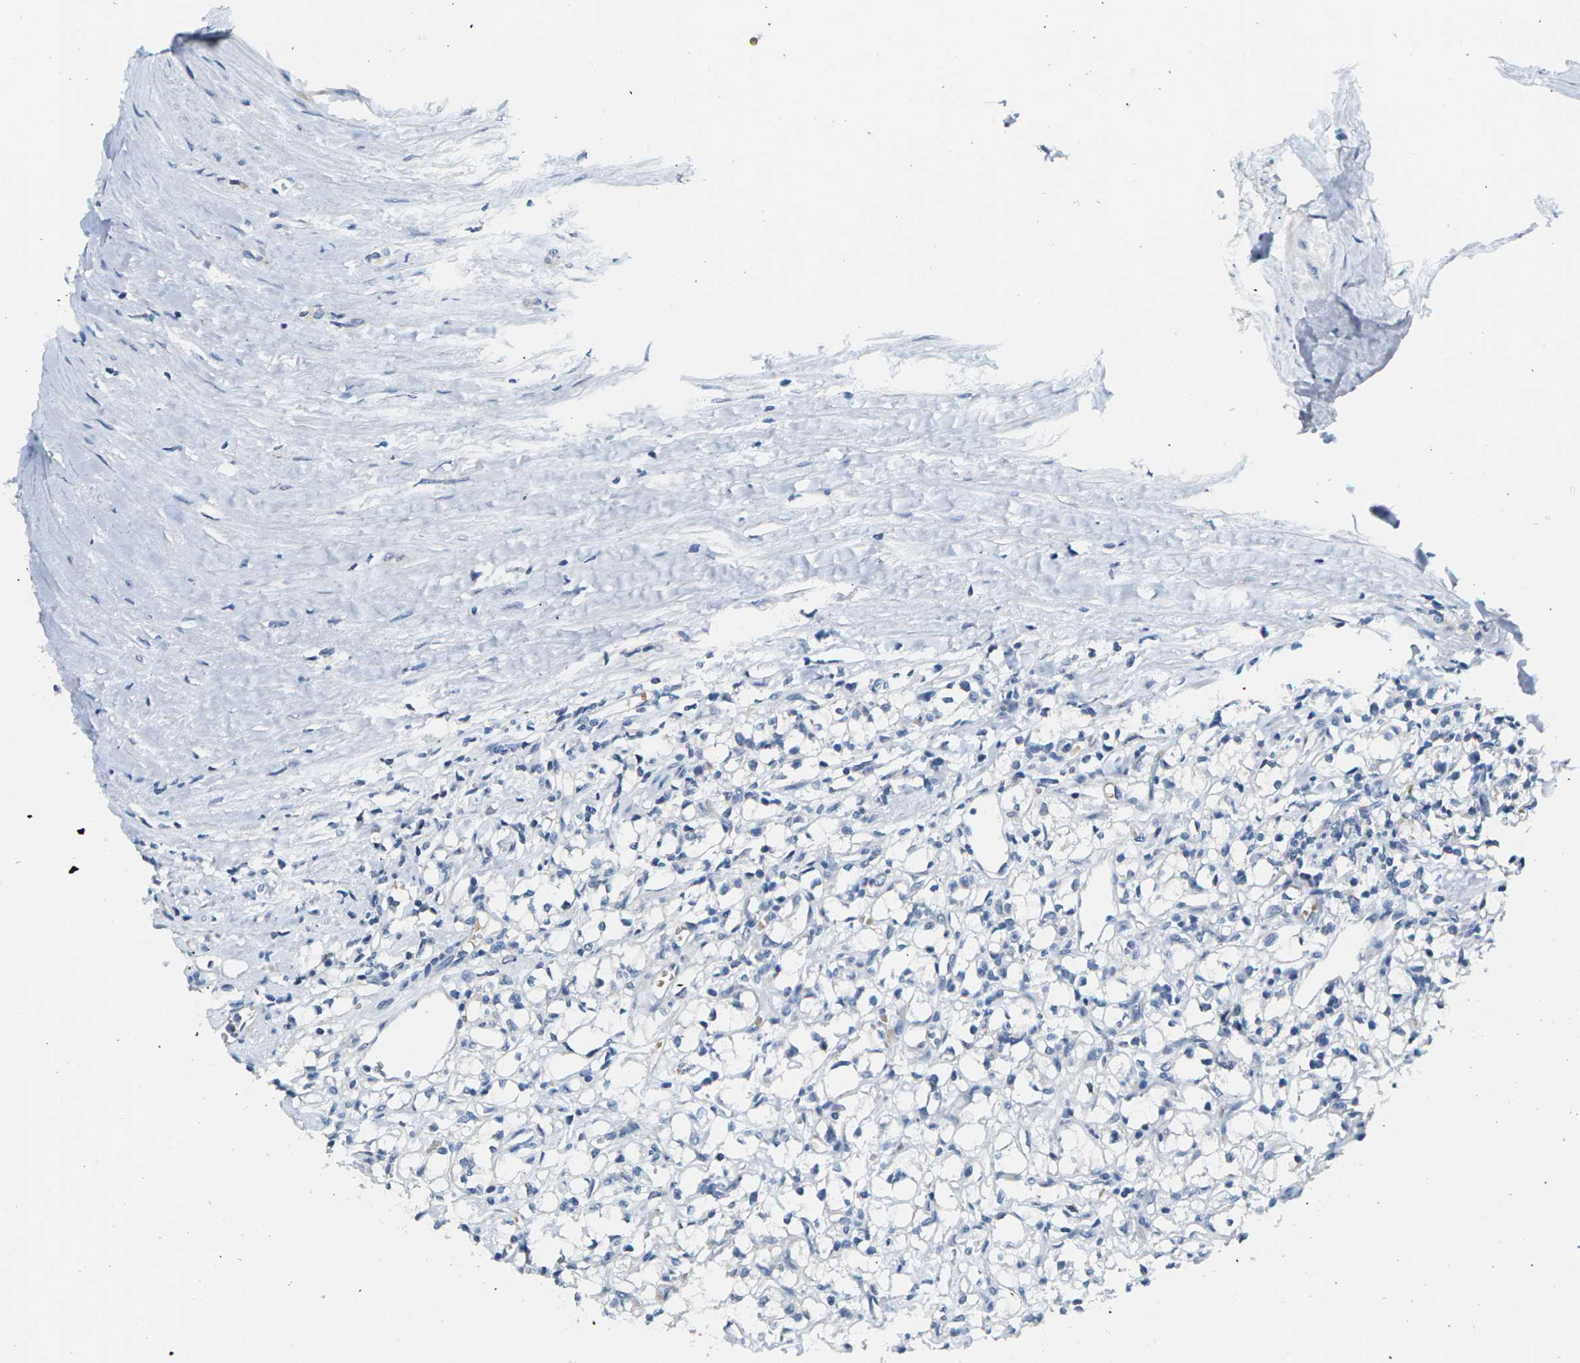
{"staining": {"intensity": "negative", "quantity": "none", "location": "none"}, "tissue": "renal cancer", "cell_type": "Tumor cells", "image_type": "cancer", "snomed": [{"axis": "morphology", "description": "Adenocarcinoma, NOS"}, {"axis": "topography", "description": "Kidney"}], "caption": "Immunohistochemistry (IHC) micrograph of neoplastic tissue: human renal adenocarcinoma stained with DAB exhibits no significant protein expression in tumor cells.", "gene": "PSAT1", "patient": {"sex": "male", "age": 56}}